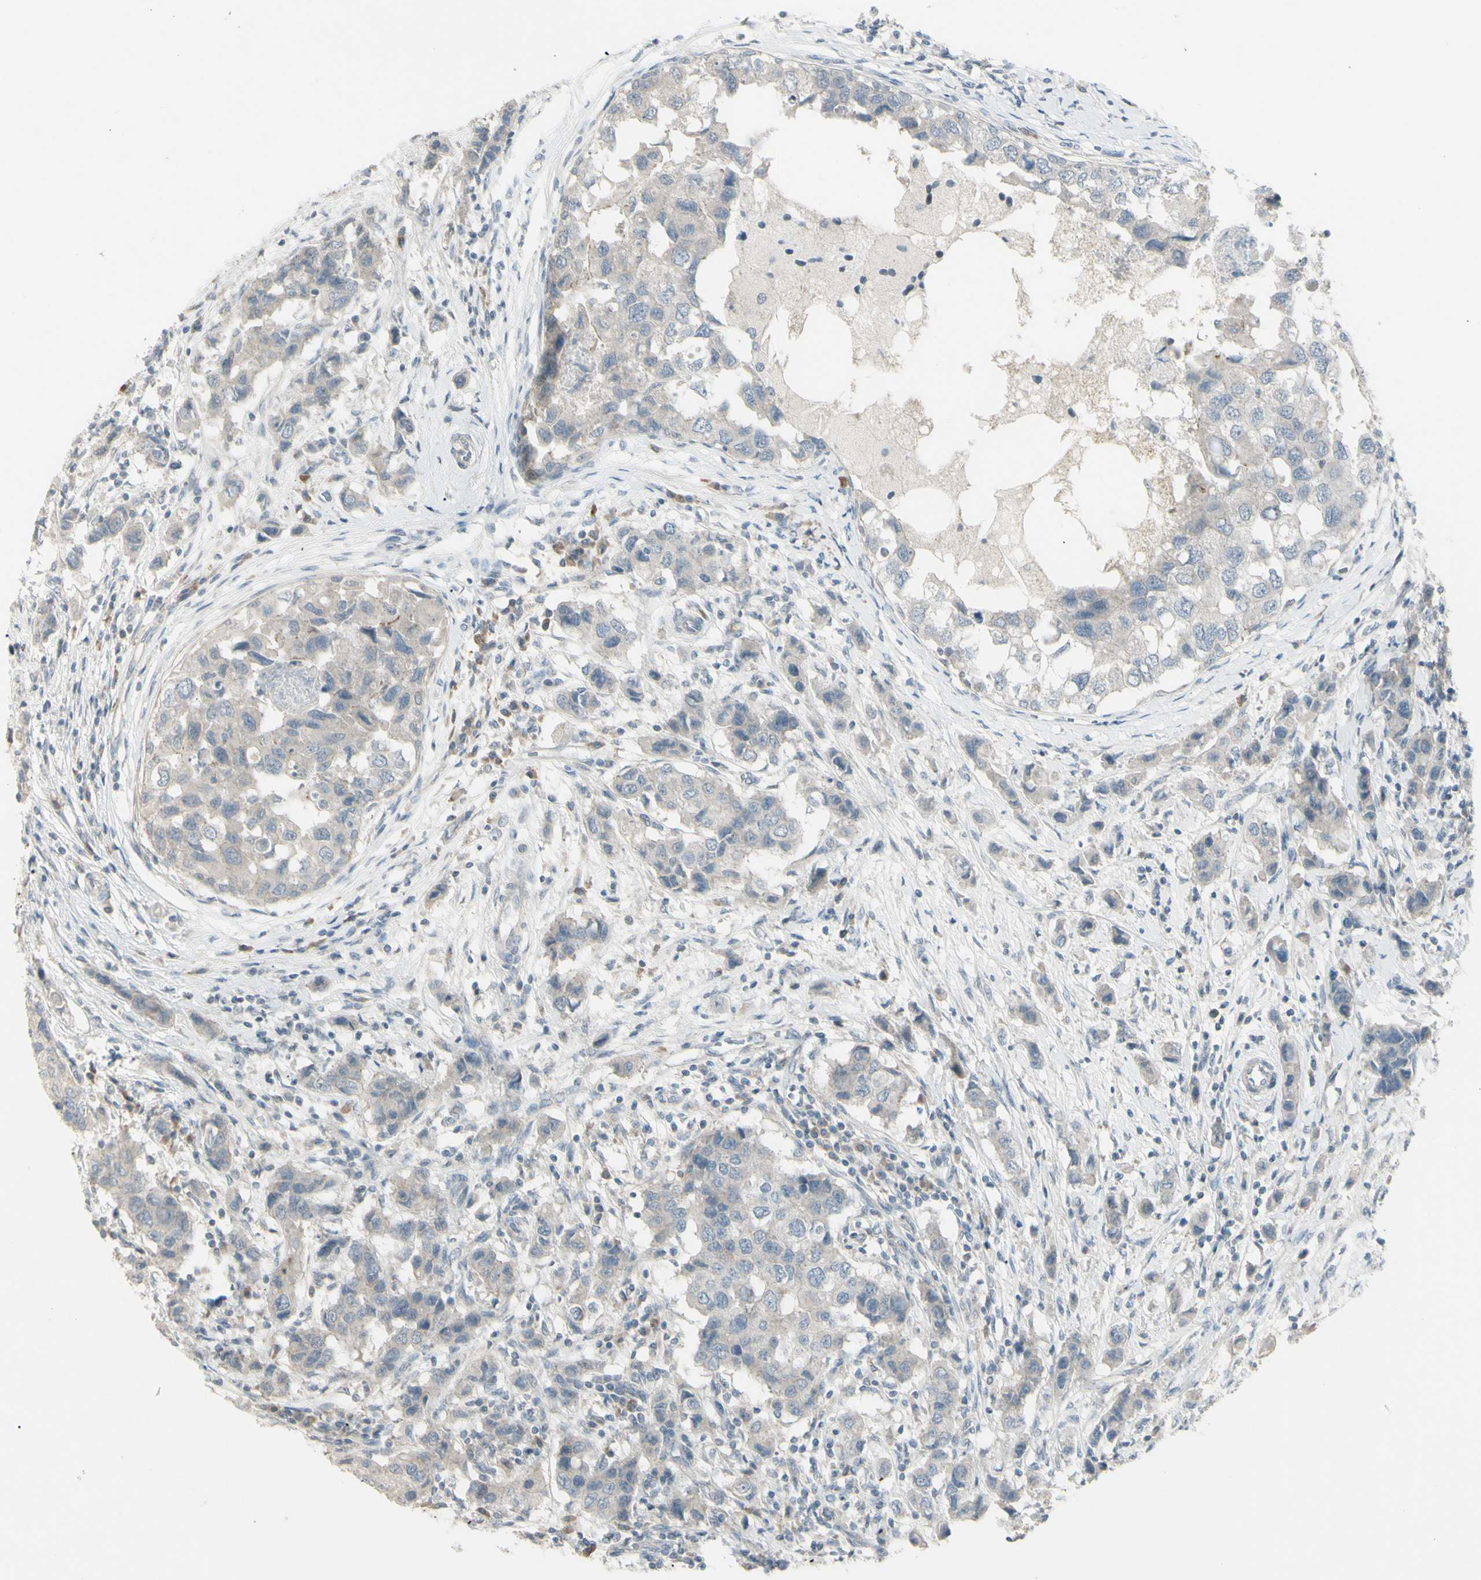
{"staining": {"intensity": "weak", "quantity": ">75%", "location": "cytoplasmic/membranous"}, "tissue": "breast cancer", "cell_type": "Tumor cells", "image_type": "cancer", "snomed": [{"axis": "morphology", "description": "Normal tissue, NOS"}, {"axis": "morphology", "description": "Duct carcinoma"}, {"axis": "topography", "description": "Breast"}], "caption": "Human infiltrating ductal carcinoma (breast) stained with a brown dye shows weak cytoplasmic/membranous positive staining in about >75% of tumor cells.", "gene": "SH3GL2", "patient": {"sex": "female", "age": 50}}